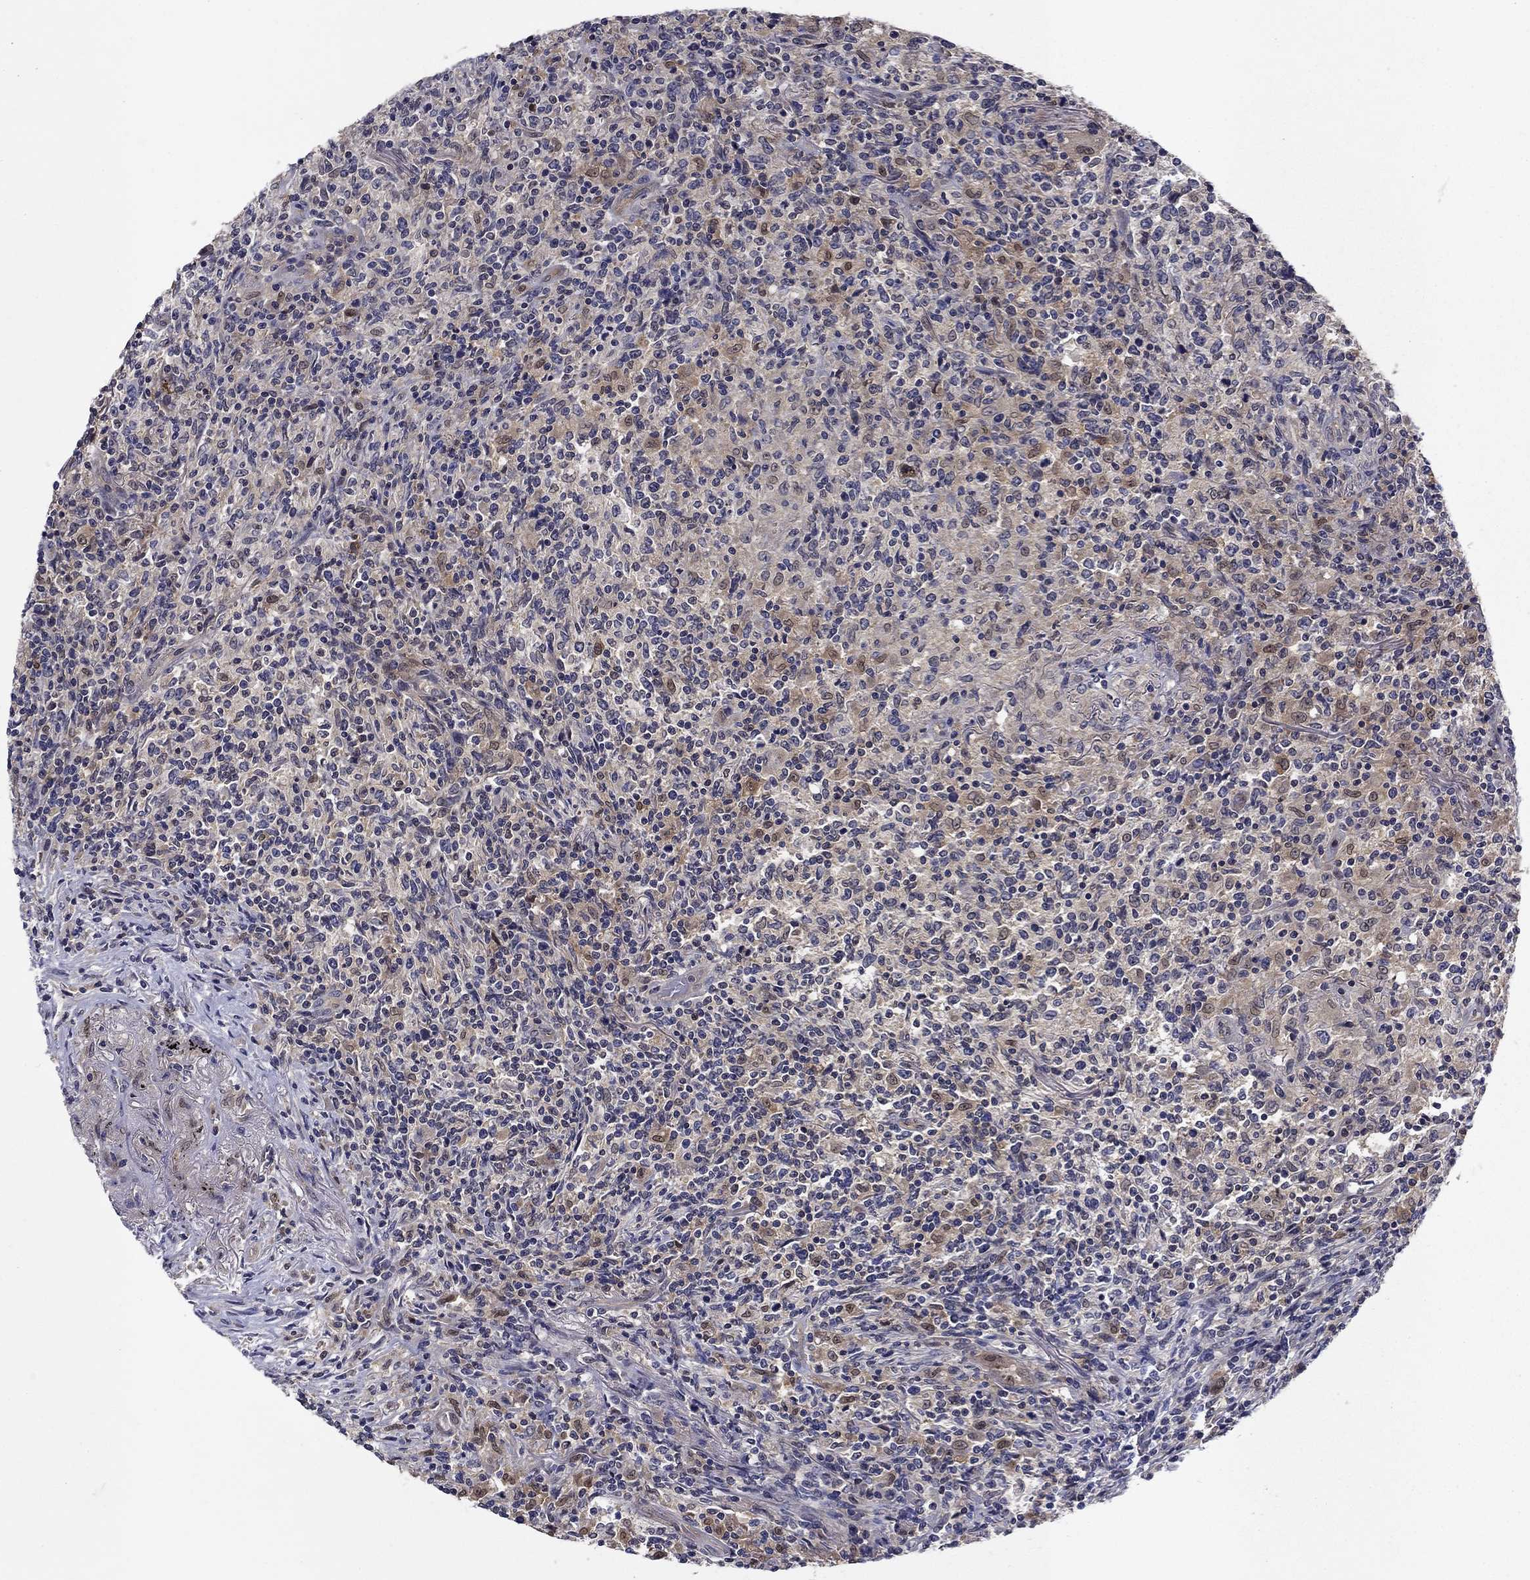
{"staining": {"intensity": "negative", "quantity": "none", "location": "none"}, "tissue": "lymphoma", "cell_type": "Tumor cells", "image_type": "cancer", "snomed": [{"axis": "morphology", "description": "Malignant lymphoma, non-Hodgkin's type, High grade"}, {"axis": "topography", "description": "Lung"}], "caption": "Human lymphoma stained for a protein using immunohistochemistry exhibits no positivity in tumor cells.", "gene": "GLTP", "patient": {"sex": "male", "age": 79}}